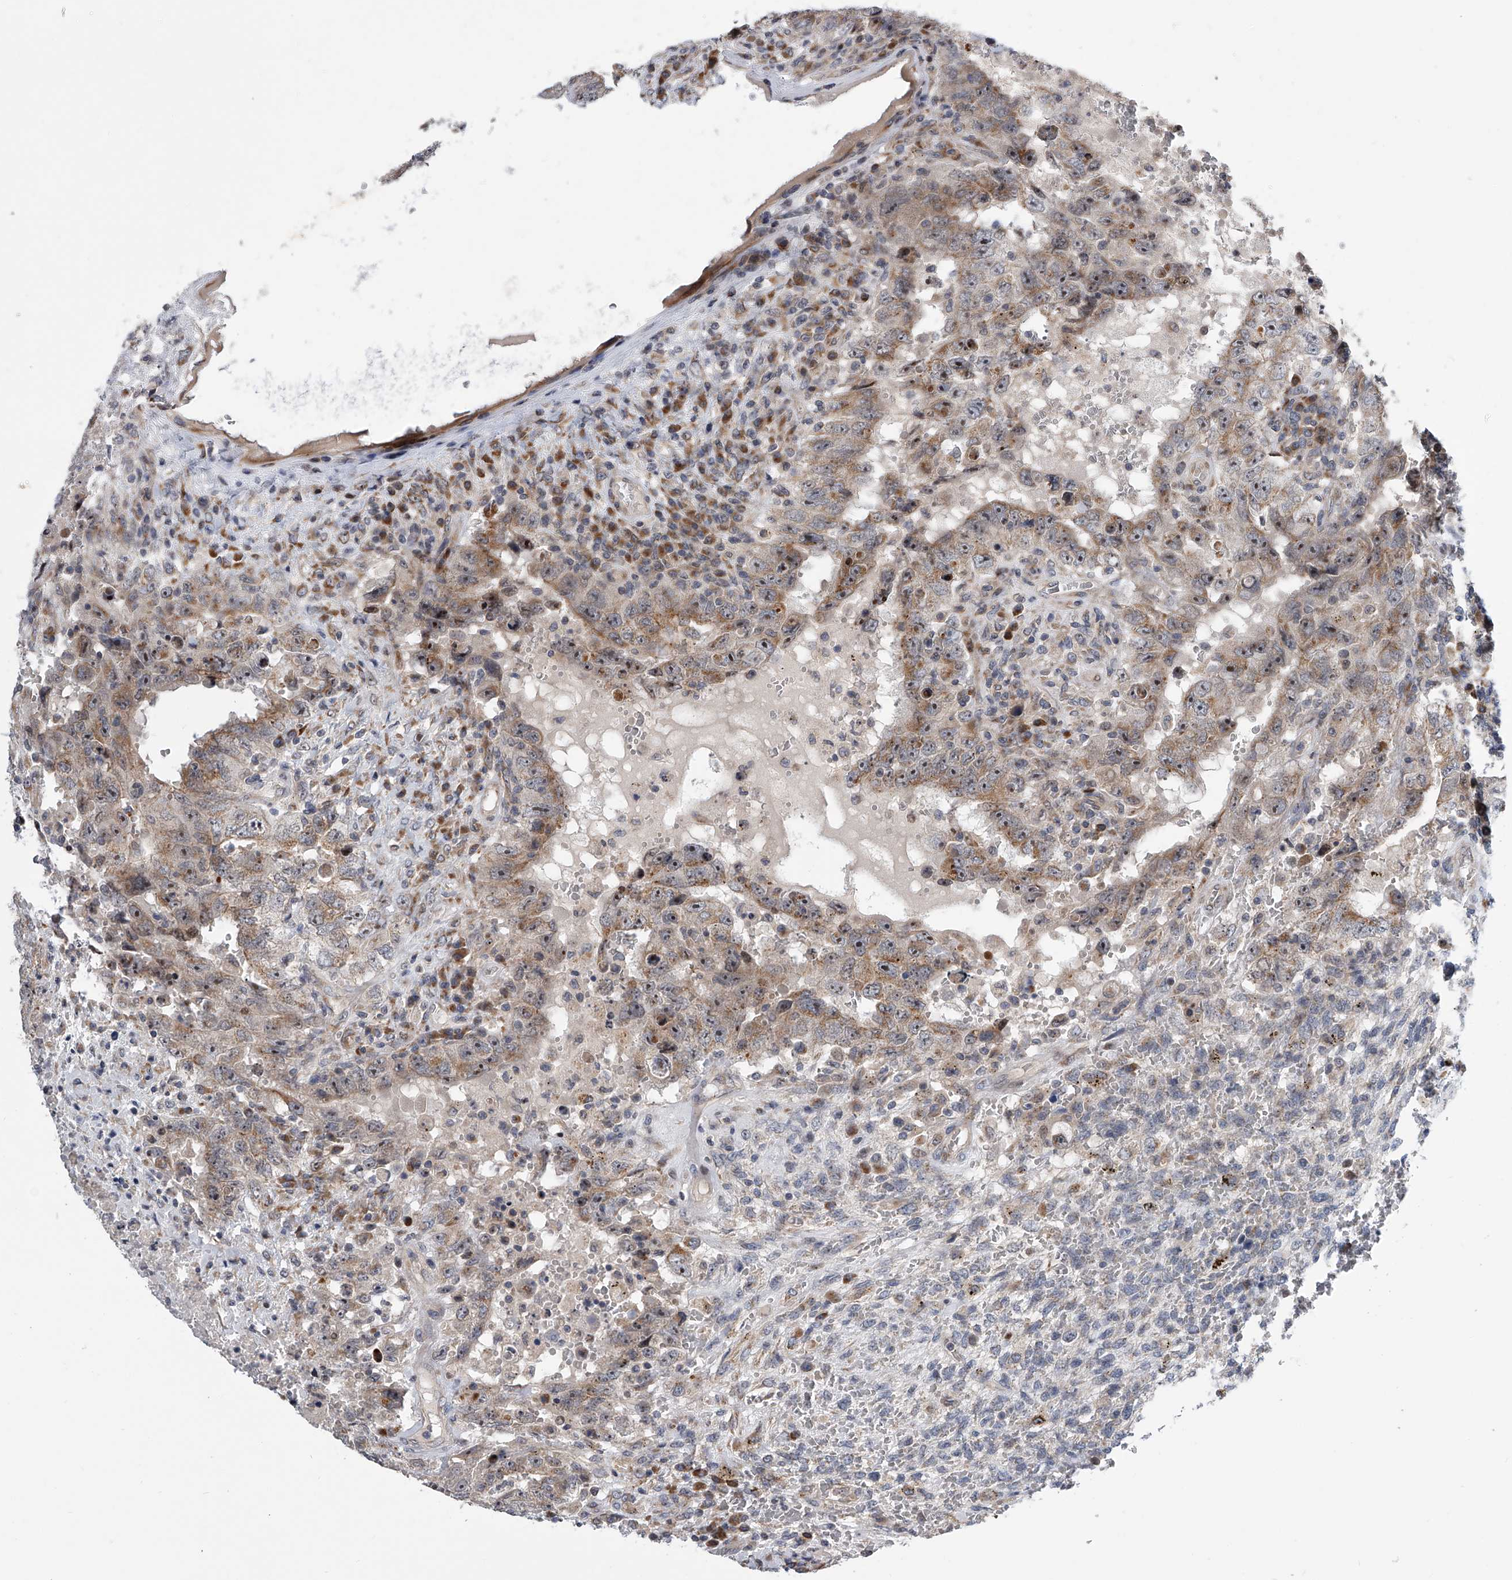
{"staining": {"intensity": "weak", "quantity": ">75%", "location": "cytoplasmic/membranous"}, "tissue": "testis cancer", "cell_type": "Tumor cells", "image_type": "cancer", "snomed": [{"axis": "morphology", "description": "Carcinoma, Embryonal, NOS"}, {"axis": "topography", "description": "Testis"}], "caption": "This photomicrograph displays testis cancer stained with immunohistochemistry to label a protein in brown. The cytoplasmic/membranous of tumor cells show weak positivity for the protein. Nuclei are counter-stained blue.", "gene": "DLGAP2", "patient": {"sex": "male", "age": 26}}